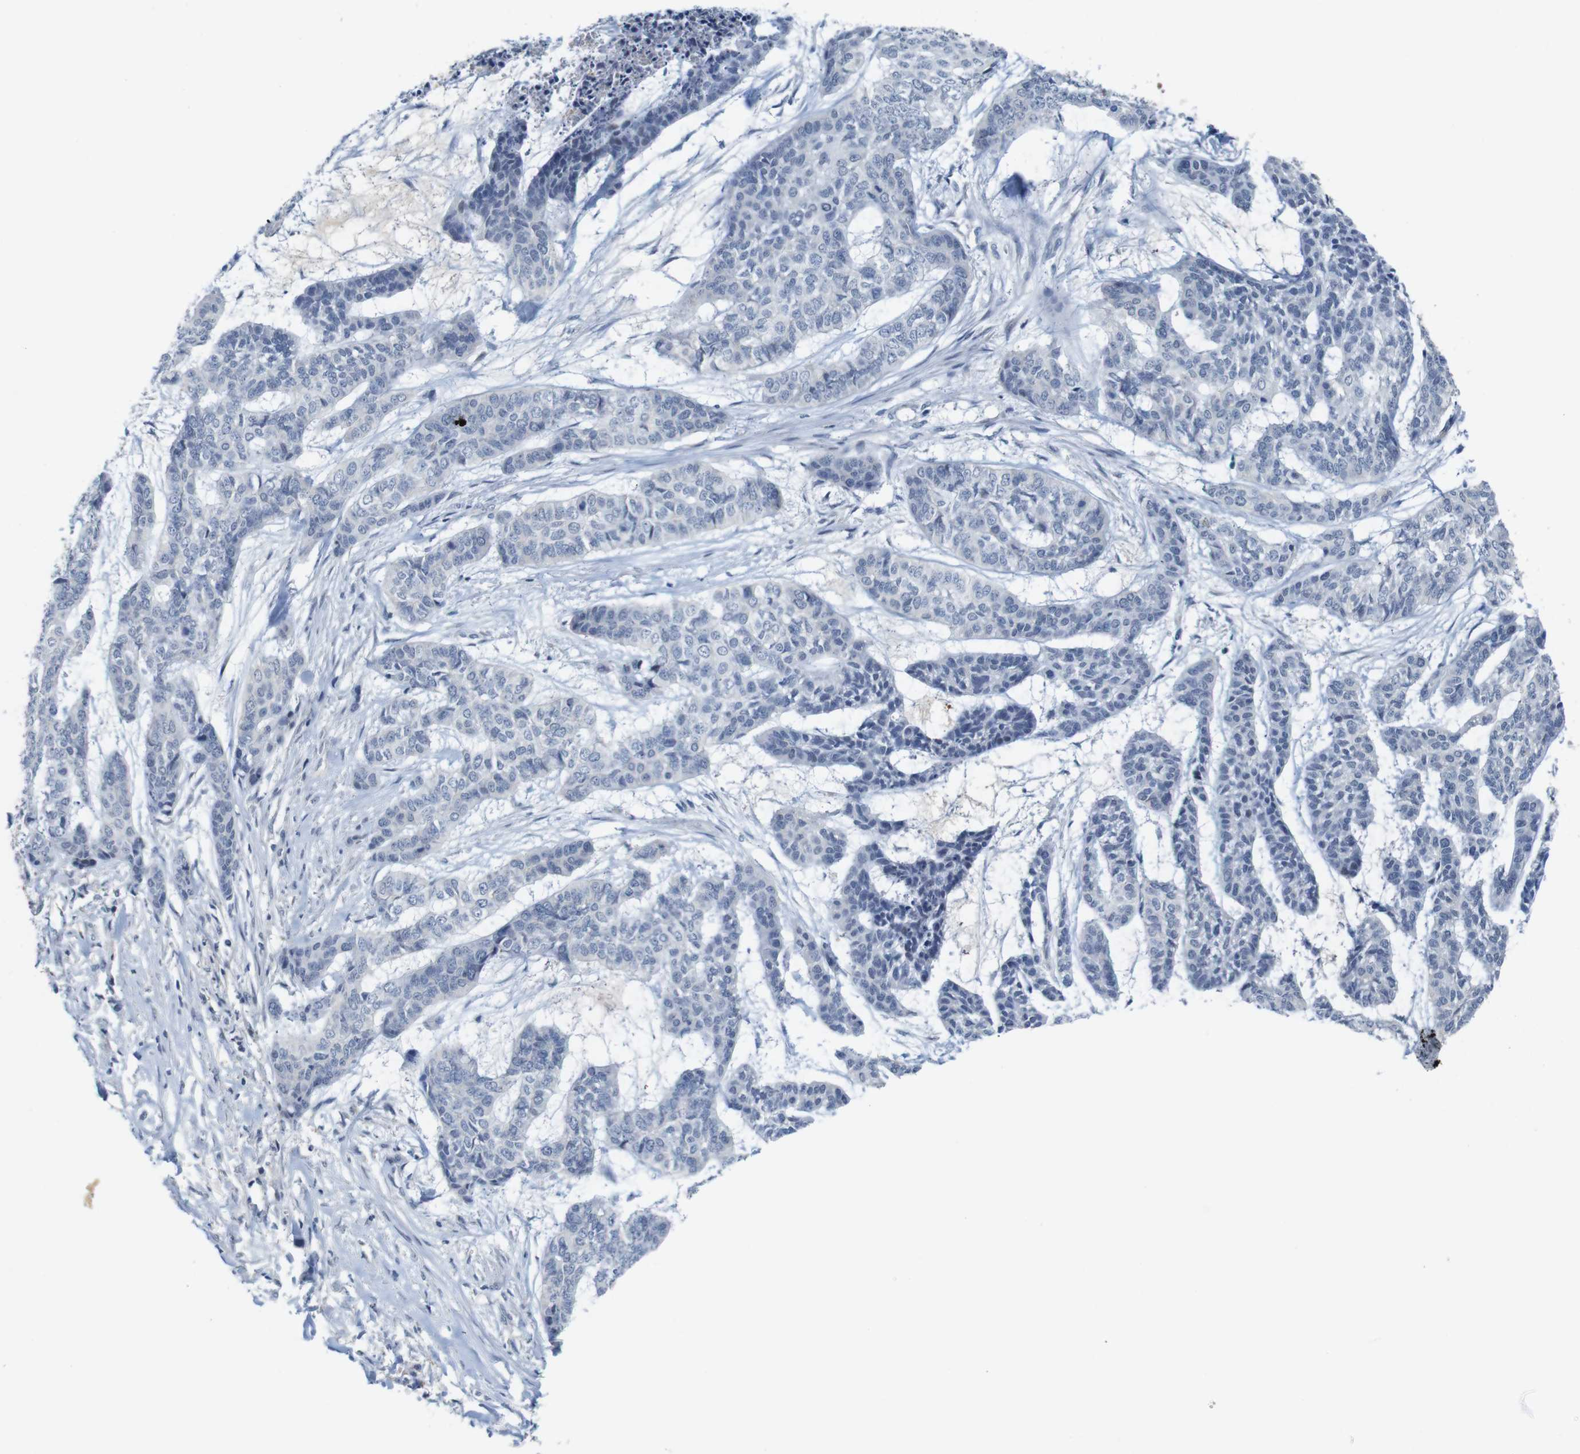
{"staining": {"intensity": "negative", "quantity": "none", "location": "none"}, "tissue": "skin cancer", "cell_type": "Tumor cells", "image_type": "cancer", "snomed": [{"axis": "morphology", "description": "Basal cell carcinoma"}, {"axis": "topography", "description": "Skin"}], "caption": "High power microscopy micrograph of an IHC image of skin basal cell carcinoma, revealing no significant staining in tumor cells.", "gene": "OTOF", "patient": {"sex": "female", "age": 64}}